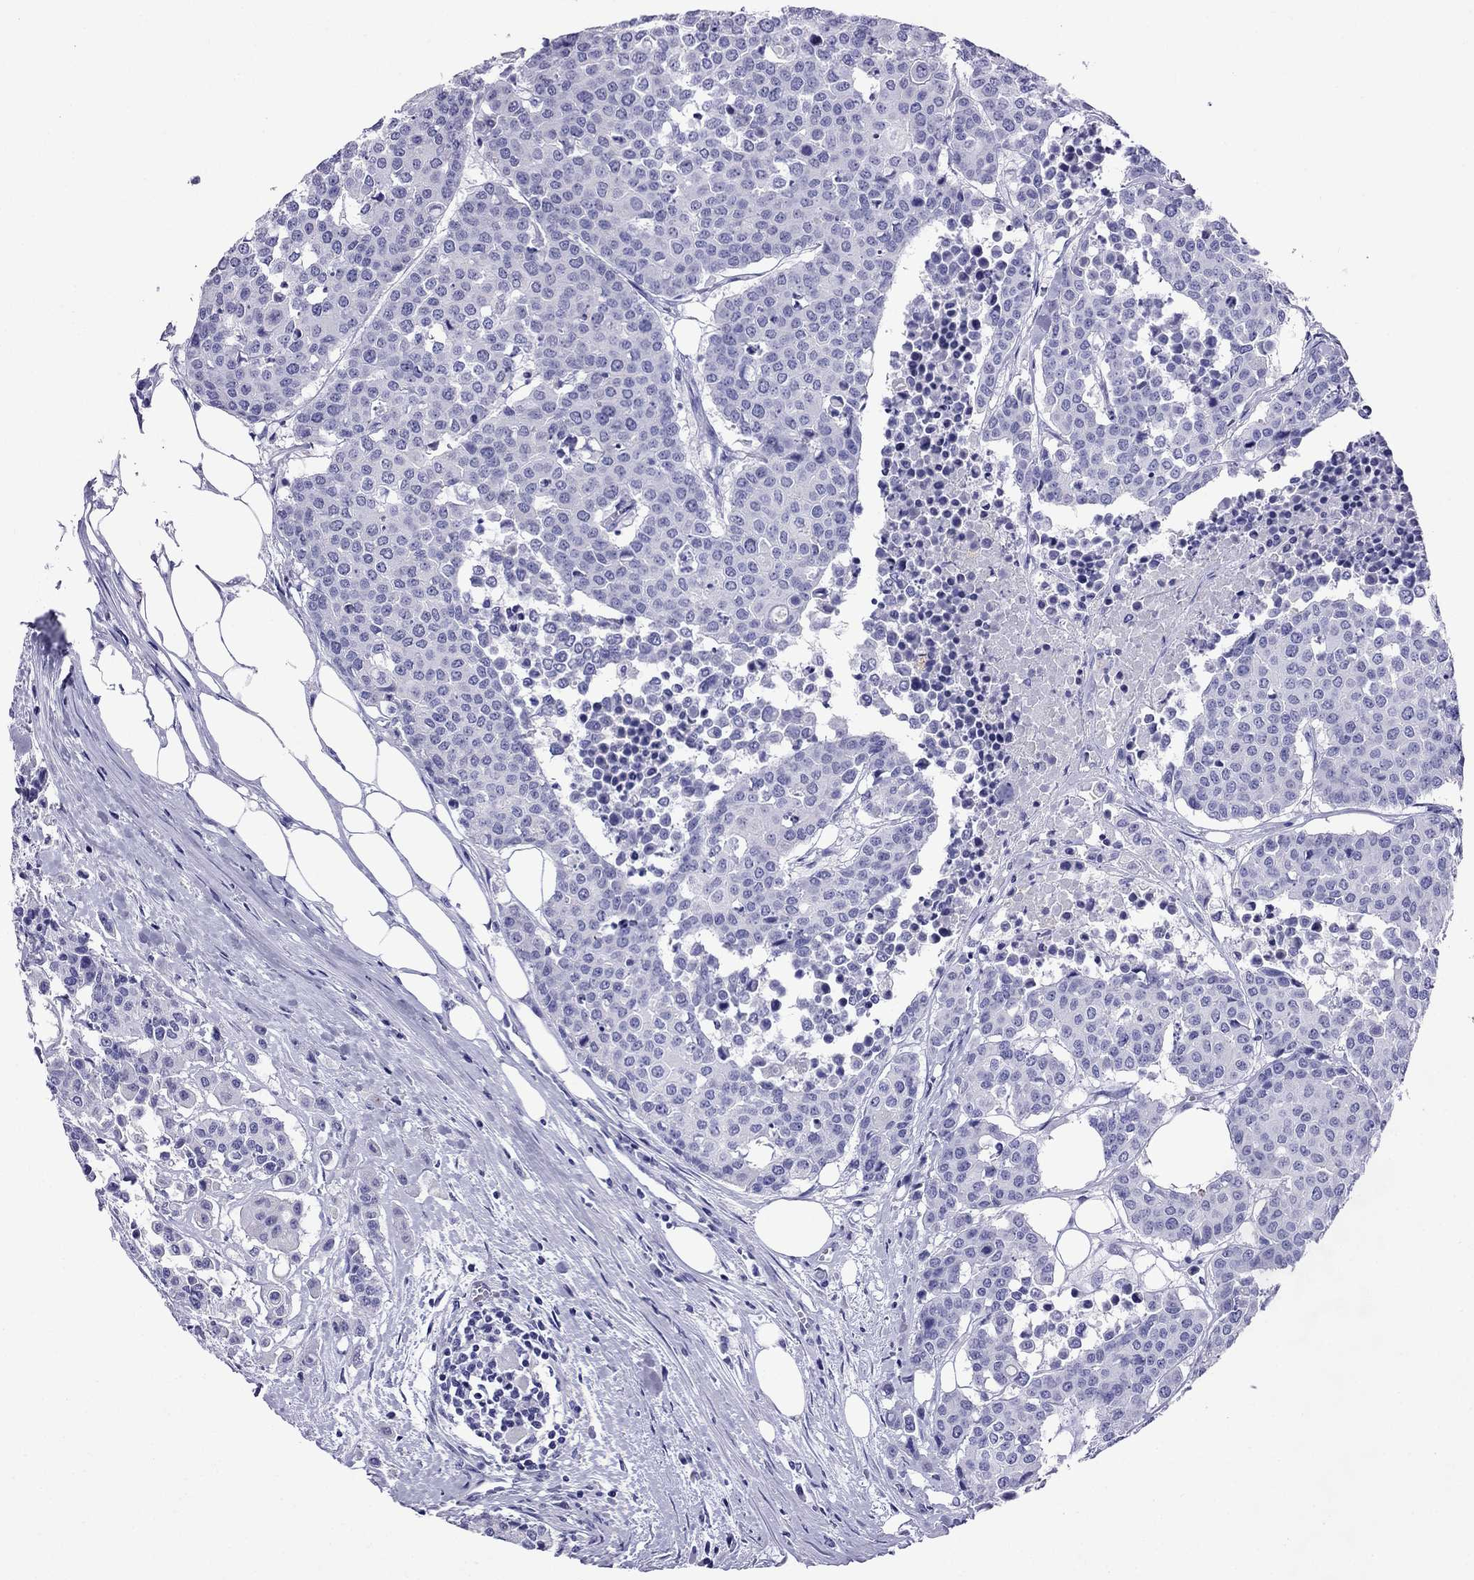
{"staining": {"intensity": "negative", "quantity": "none", "location": "none"}, "tissue": "carcinoid", "cell_type": "Tumor cells", "image_type": "cancer", "snomed": [{"axis": "morphology", "description": "Carcinoid, malignant, NOS"}, {"axis": "topography", "description": "Colon"}], "caption": "Human carcinoid stained for a protein using immunohistochemistry (IHC) reveals no positivity in tumor cells.", "gene": "CRYBA1", "patient": {"sex": "male", "age": 81}}